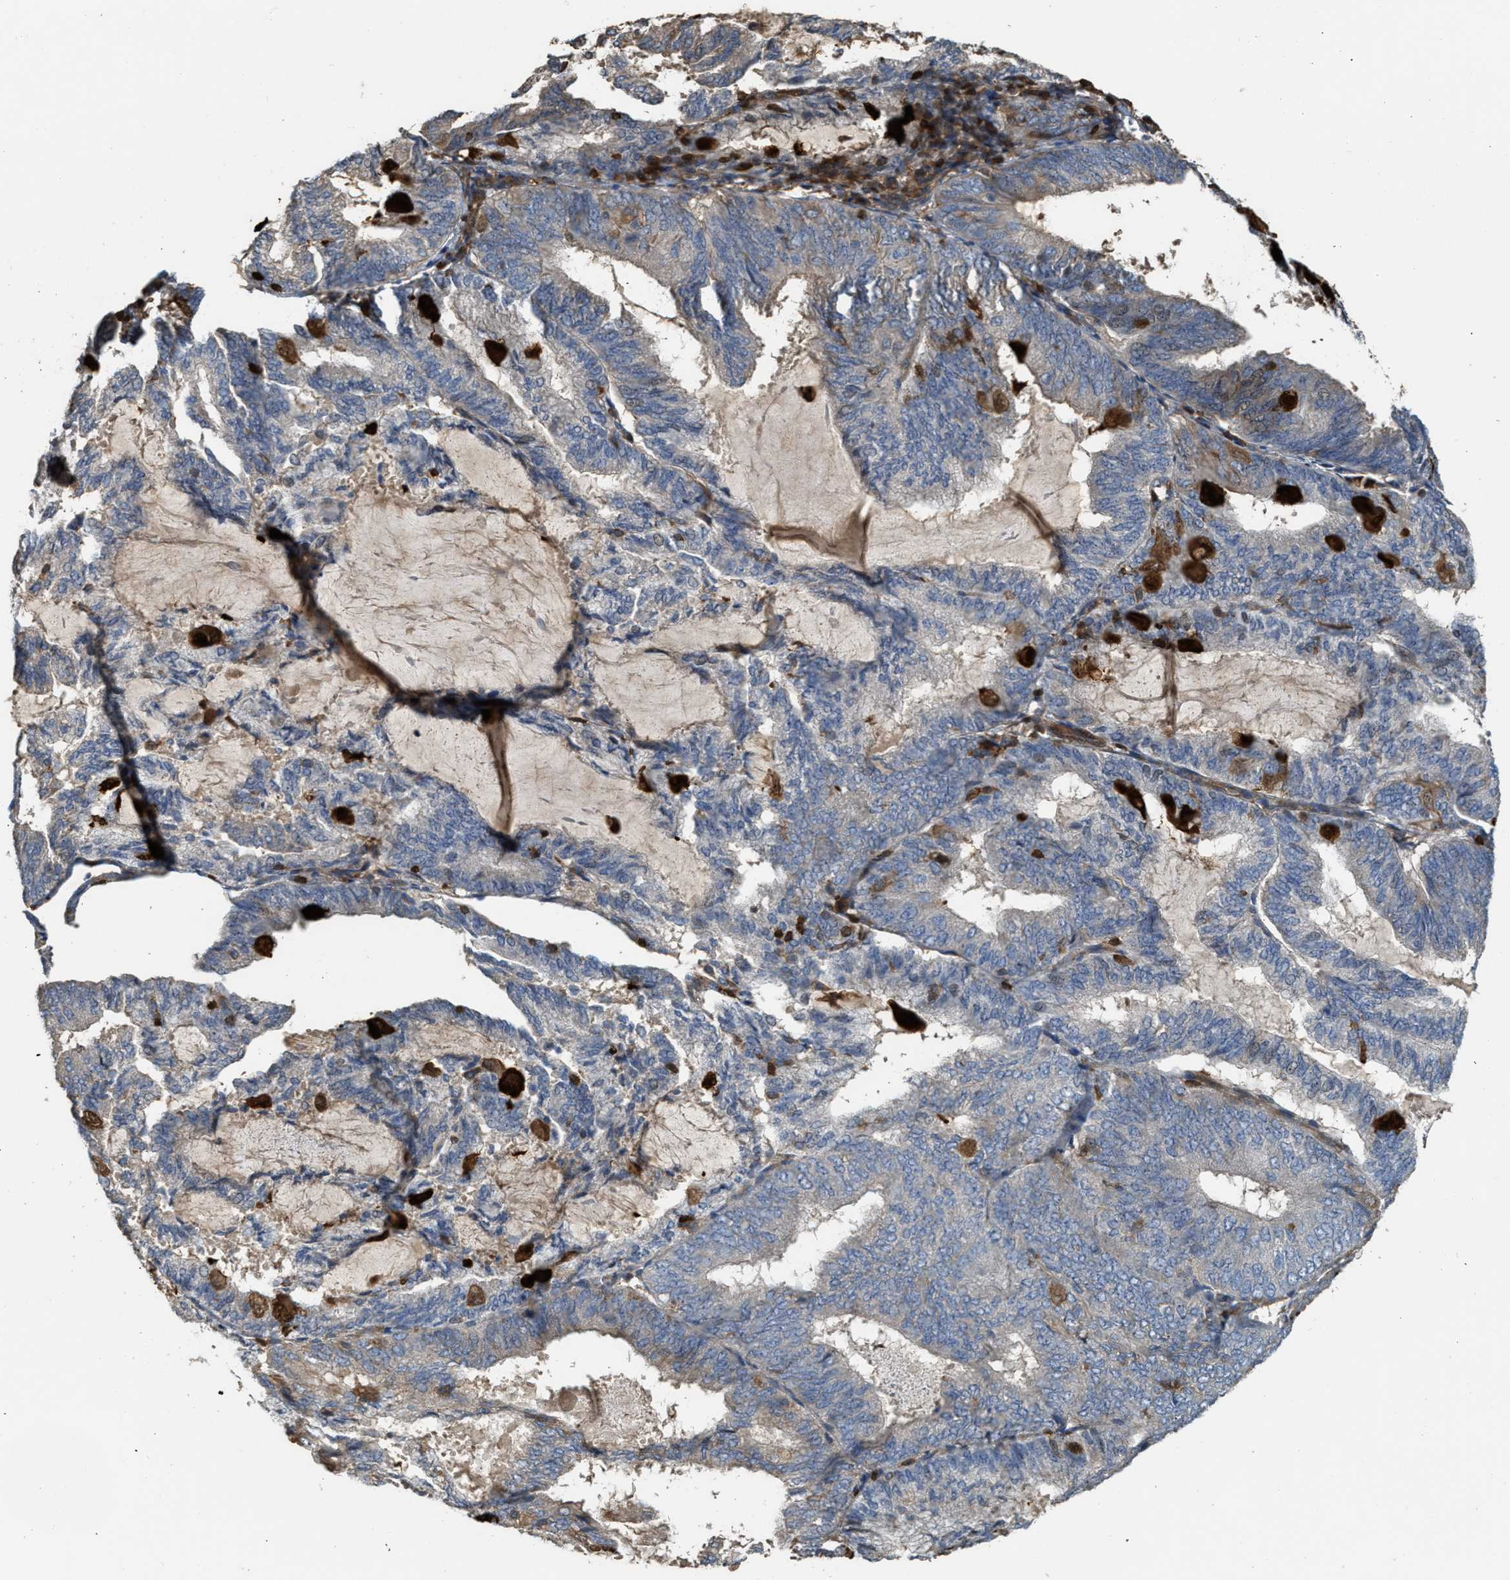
{"staining": {"intensity": "negative", "quantity": "none", "location": "none"}, "tissue": "endometrial cancer", "cell_type": "Tumor cells", "image_type": "cancer", "snomed": [{"axis": "morphology", "description": "Adenocarcinoma, NOS"}, {"axis": "topography", "description": "Endometrium"}], "caption": "This histopathology image is of endometrial adenocarcinoma stained with immunohistochemistry (IHC) to label a protein in brown with the nuclei are counter-stained blue. There is no expression in tumor cells.", "gene": "SERPINB5", "patient": {"sex": "female", "age": 81}}